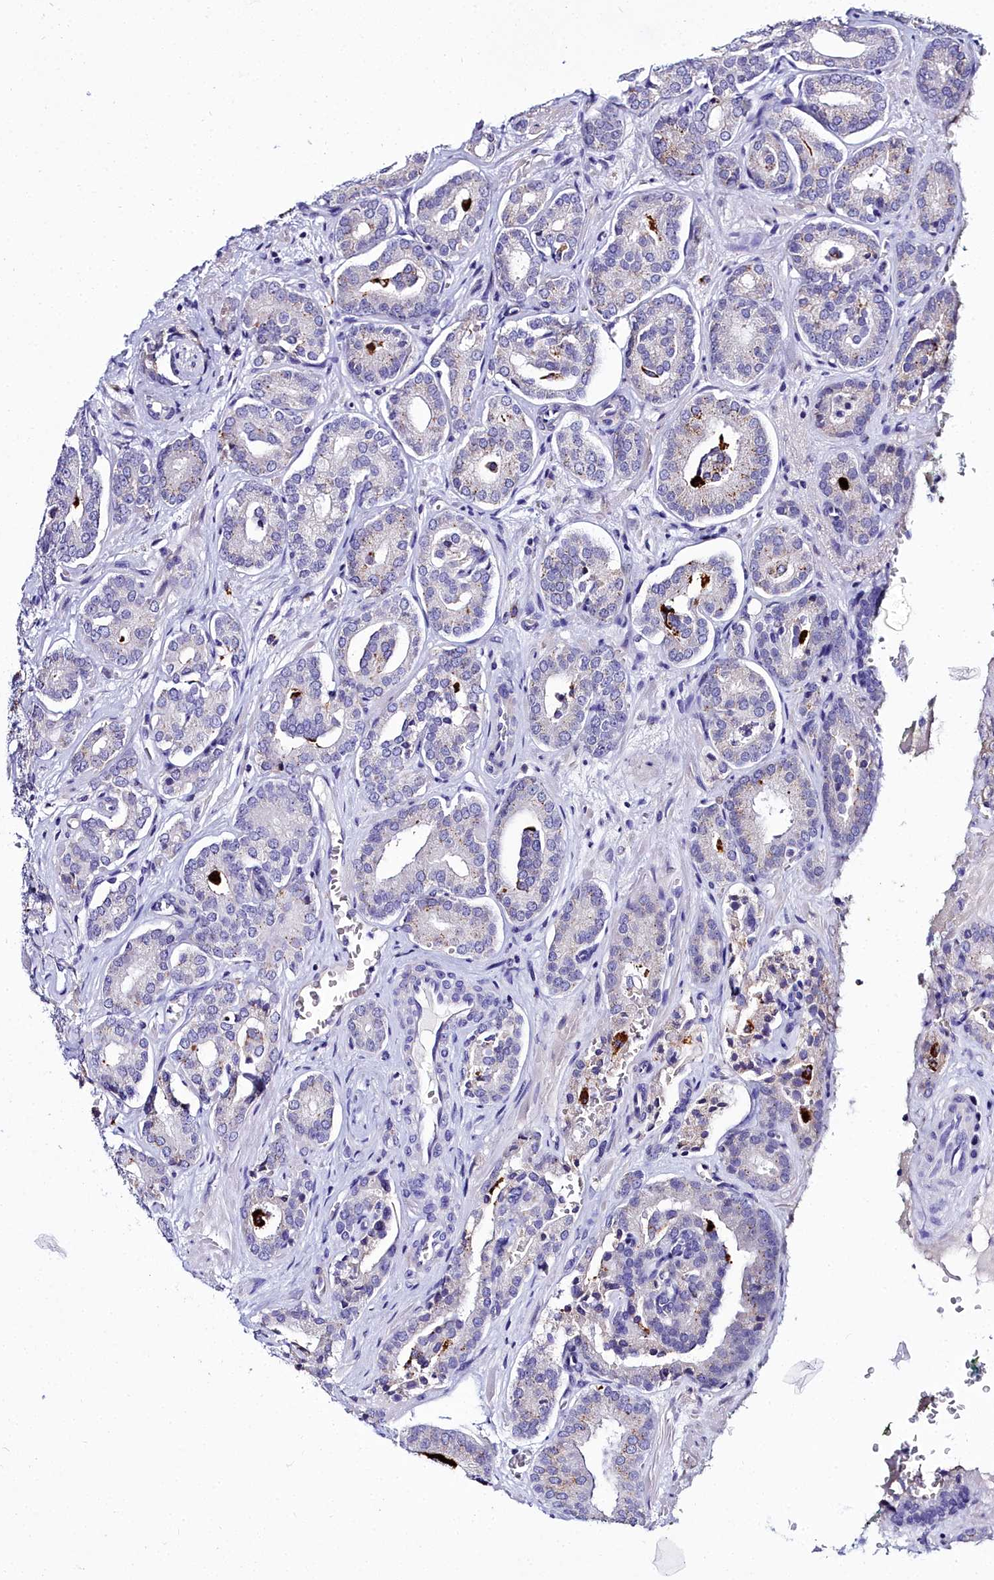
{"staining": {"intensity": "negative", "quantity": "none", "location": "none"}, "tissue": "prostate cancer", "cell_type": "Tumor cells", "image_type": "cancer", "snomed": [{"axis": "morphology", "description": "Adenocarcinoma, High grade"}, {"axis": "topography", "description": "Prostate"}], "caption": "Tumor cells show no significant expression in prostate cancer.", "gene": "ELAPOR2", "patient": {"sex": "male", "age": 66}}